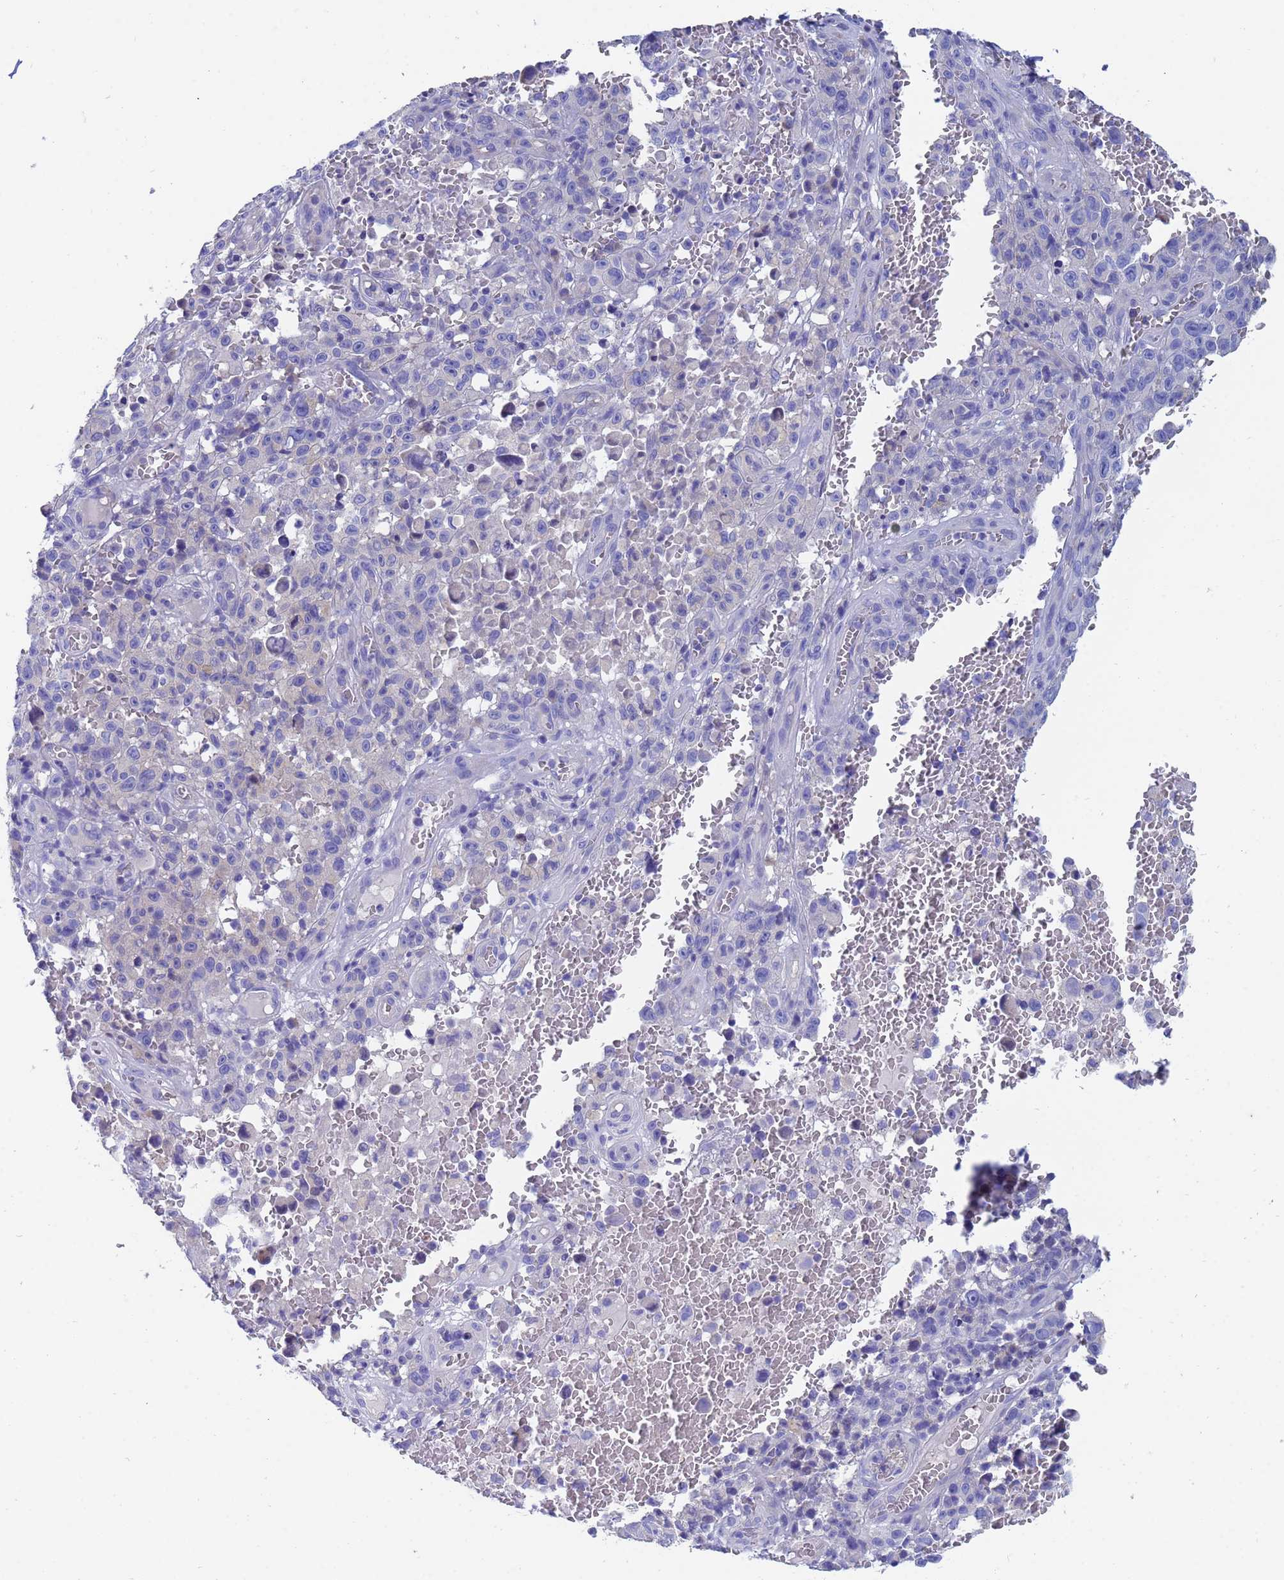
{"staining": {"intensity": "negative", "quantity": "none", "location": "none"}, "tissue": "melanoma", "cell_type": "Tumor cells", "image_type": "cancer", "snomed": [{"axis": "morphology", "description": "Malignant melanoma, NOS"}, {"axis": "topography", "description": "Skin"}], "caption": "Immunohistochemical staining of melanoma demonstrates no significant staining in tumor cells.", "gene": "UBE2O", "patient": {"sex": "female", "age": 82}}